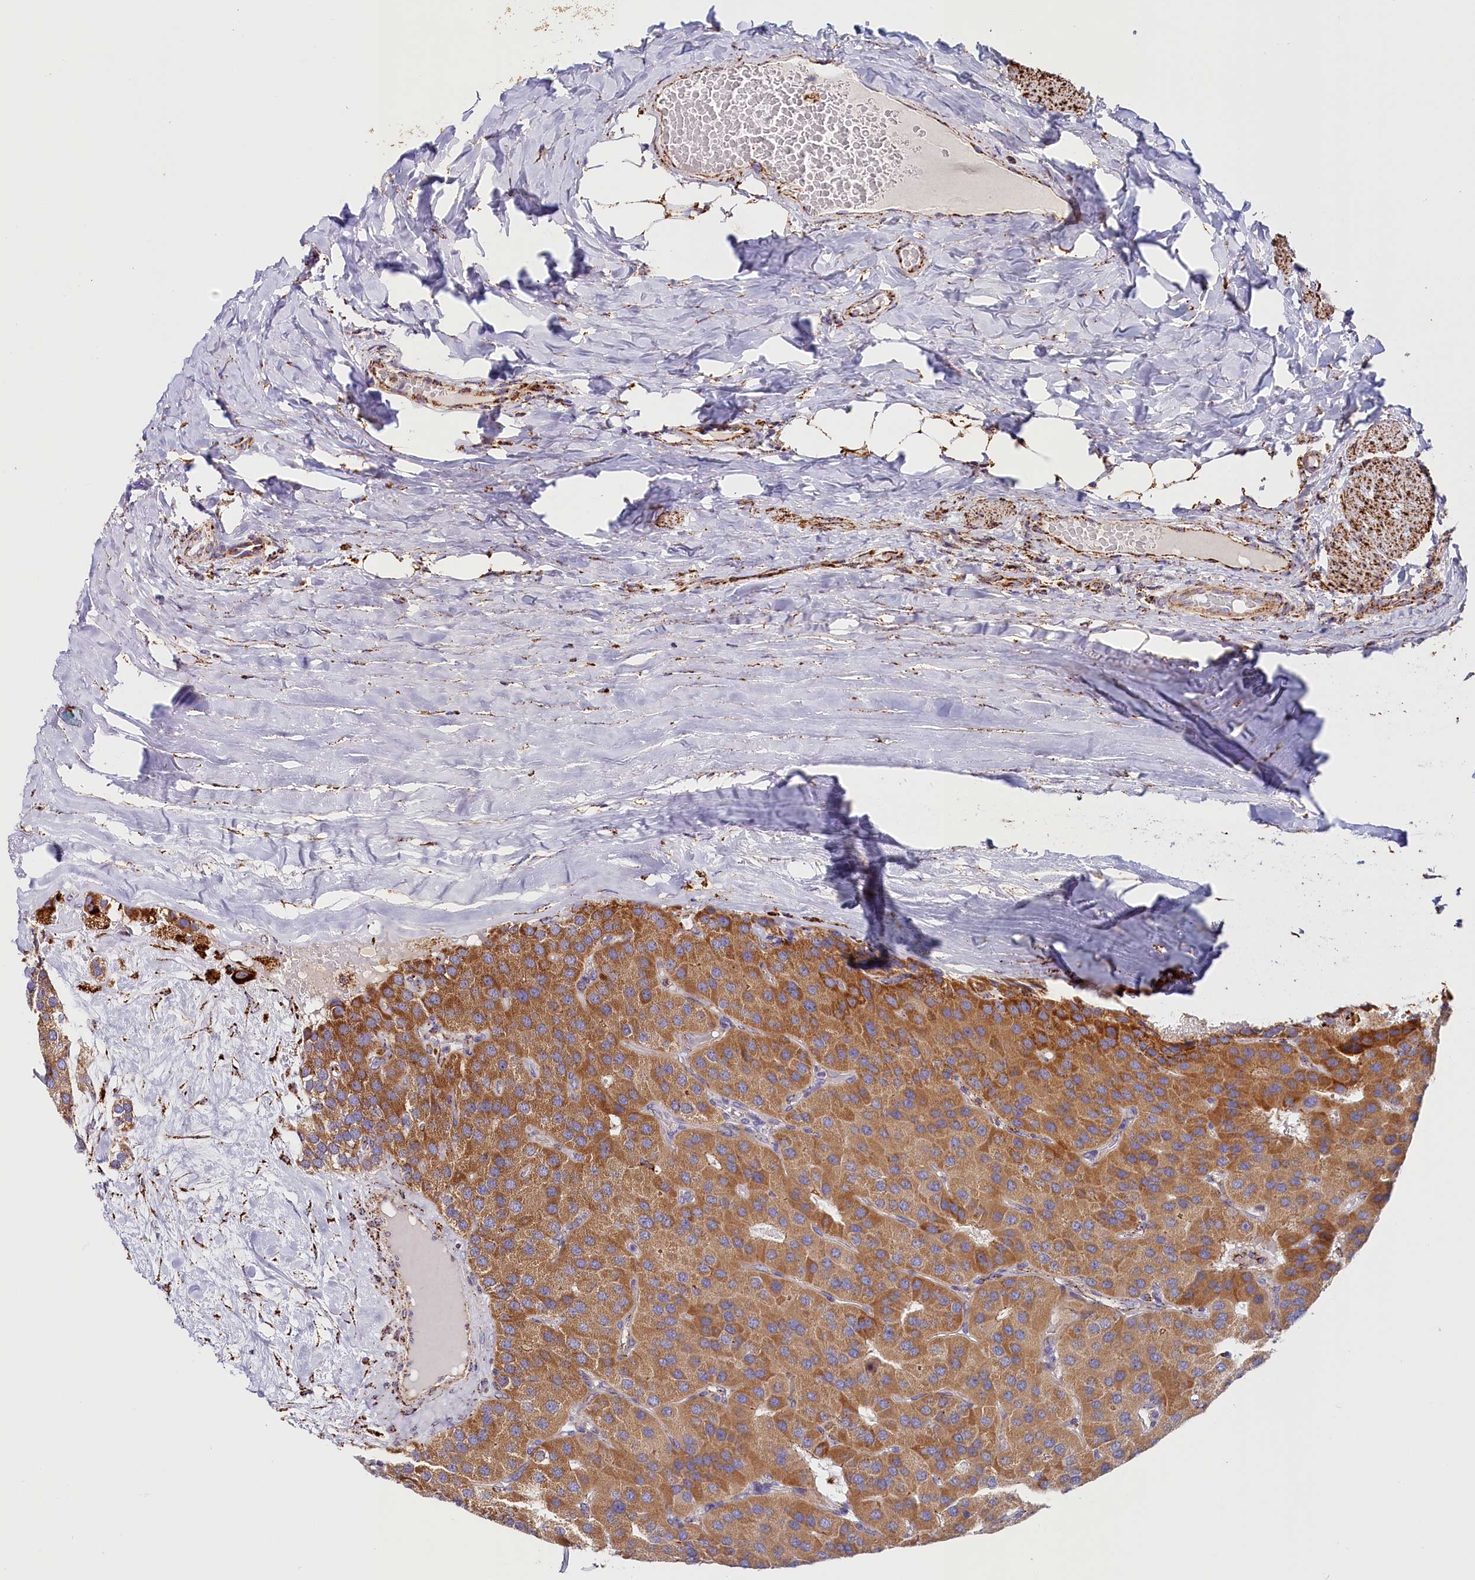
{"staining": {"intensity": "moderate", "quantity": ">75%", "location": "cytoplasmic/membranous"}, "tissue": "parathyroid gland", "cell_type": "Glandular cells", "image_type": "normal", "snomed": [{"axis": "morphology", "description": "Normal tissue, NOS"}, {"axis": "morphology", "description": "Adenoma, NOS"}, {"axis": "topography", "description": "Parathyroid gland"}], "caption": "This is an image of immunohistochemistry staining of unremarkable parathyroid gland, which shows moderate positivity in the cytoplasmic/membranous of glandular cells.", "gene": "AKTIP", "patient": {"sex": "female", "age": 86}}